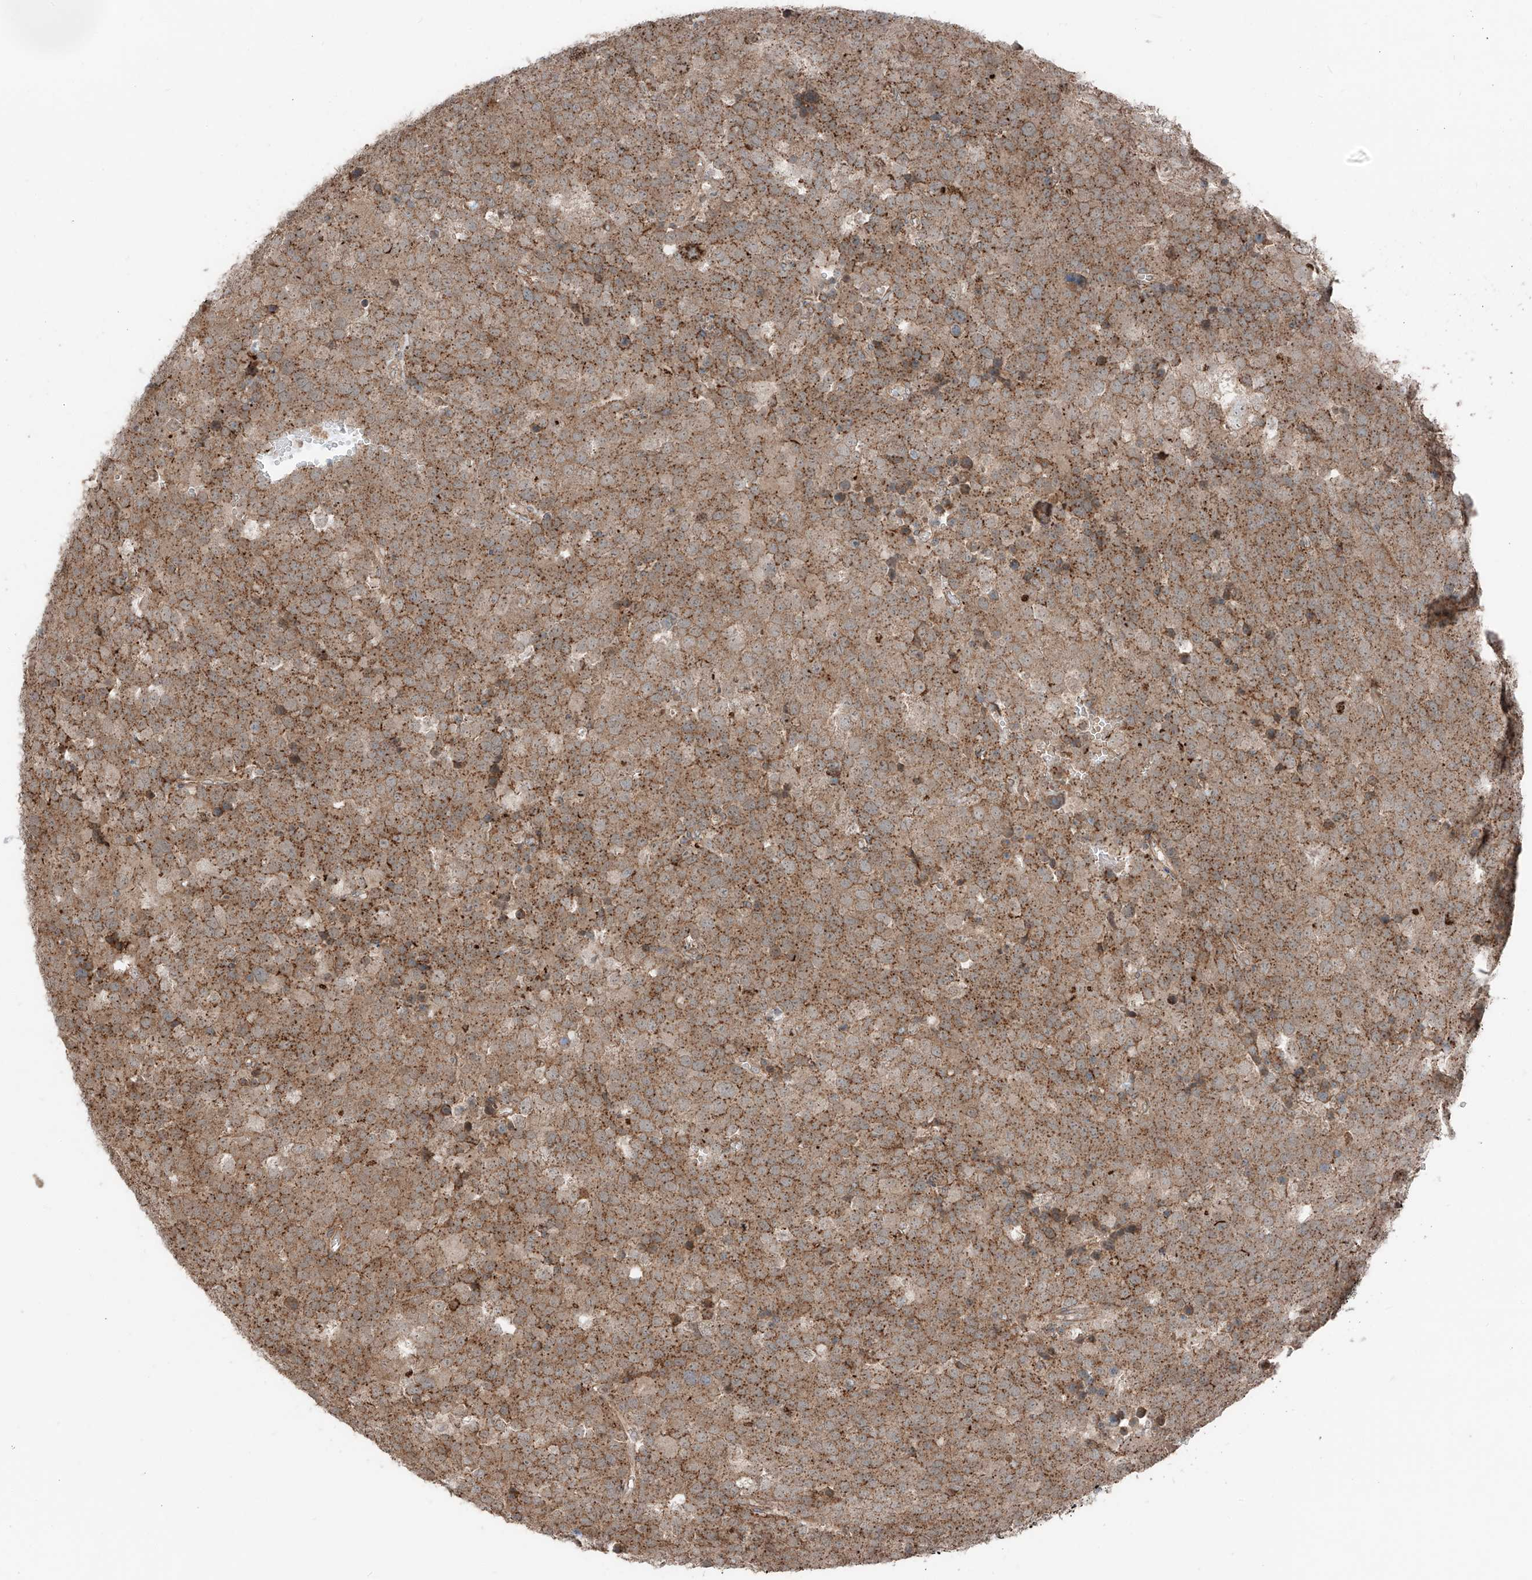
{"staining": {"intensity": "moderate", "quantity": ">75%", "location": "cytoplasmic/membranous"}, "tissue": "testis cancer", "cell_type": "Tumor cells", "image_type": "cancer", "snomed": [{"axis": "morphology", "description": "Seminoma, NOS"}, {"axis": "topography", "description": "Testis"}], "caption": "Testis cancer tissue exhibits moderate cytoplasmic/membranous expression in approximately >75% of tumor cells, visualized by immunohistochemistry.", "gene": "CEP162", "patient": {"sex": "male", "age": 71}}